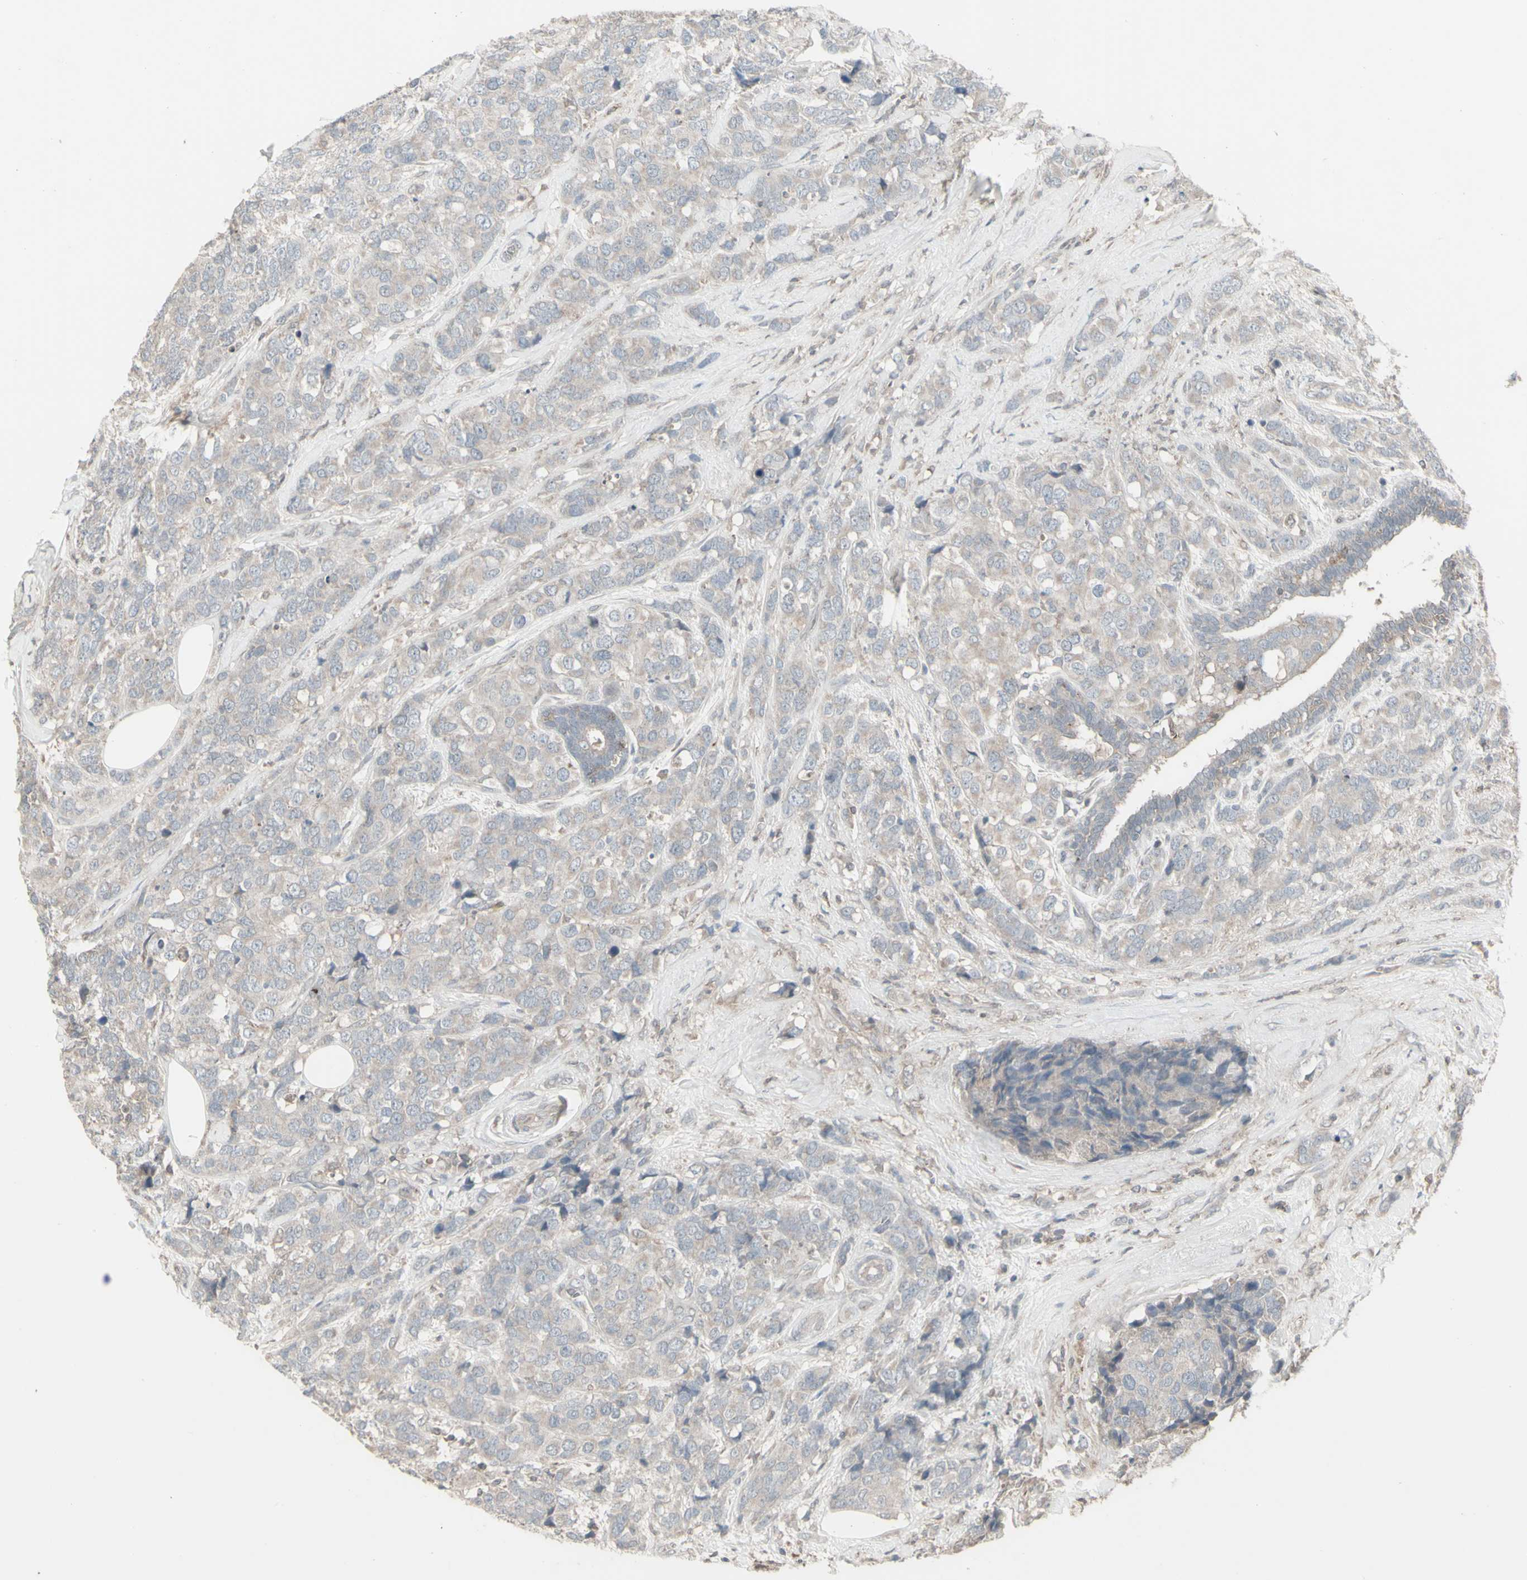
{"staining": {"intensity": "negative", "quantity": "none", "location": "none"}, "tissue": "breast cancer", "cell_type": "Tumor cells", "image_type": "cancer", "snomed": [{"axis": "morphology", "description": "Lobular carcinoma"}, {"axis": "topography", "description": "Breast"}], "caption": "Breast cancer stained for a protein using immunohistochemistry displays no positivity tumor cells.", "gene": "CSK", "patient": {"sex": "female", "age": 59}}